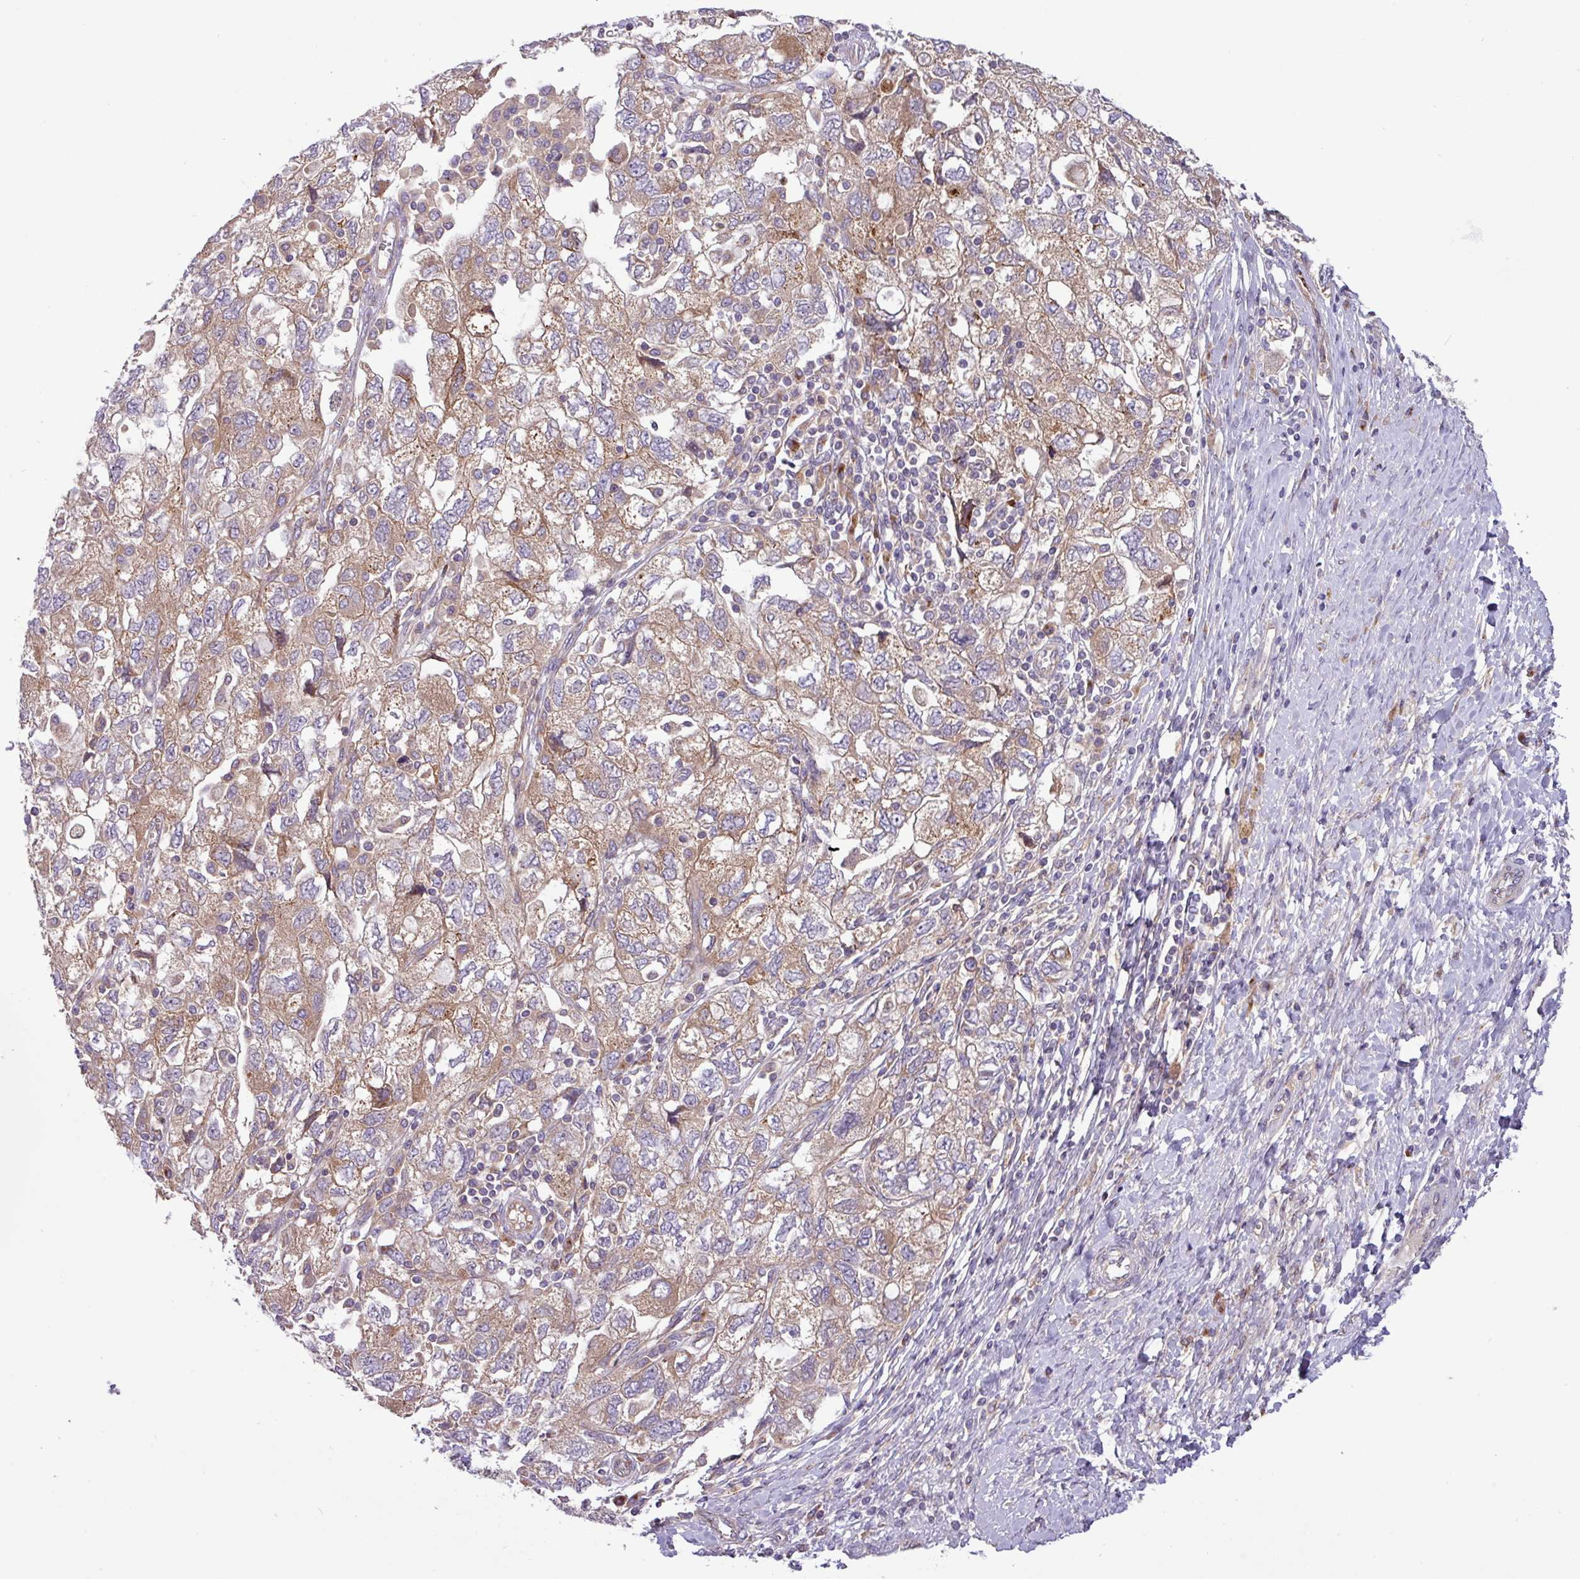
{"staining": {"intensity": "moderate", "quantity": ">75%", "location": "cytoplasmic/membranous"}, "tissue": "ovarian cancer", "cell_type": "Tumor cells", "image_type": "cancer", "snomed": [{"axis": "morphology", "description": "Carcinoma, NOS"}, {"axis": "morphology", "description": "Cystadenocarcinoma, serous, NOS"}, {"axis": "topography", "description": "Ovary"}], "caption": "Ovarian cancer stained with a brown dye exhibits moderate cytoplasmic/membranous positive expression in approximately >75% of tumor cells.", "gene": "RAB19", "patient": {"sex": "female", "age": 69}}